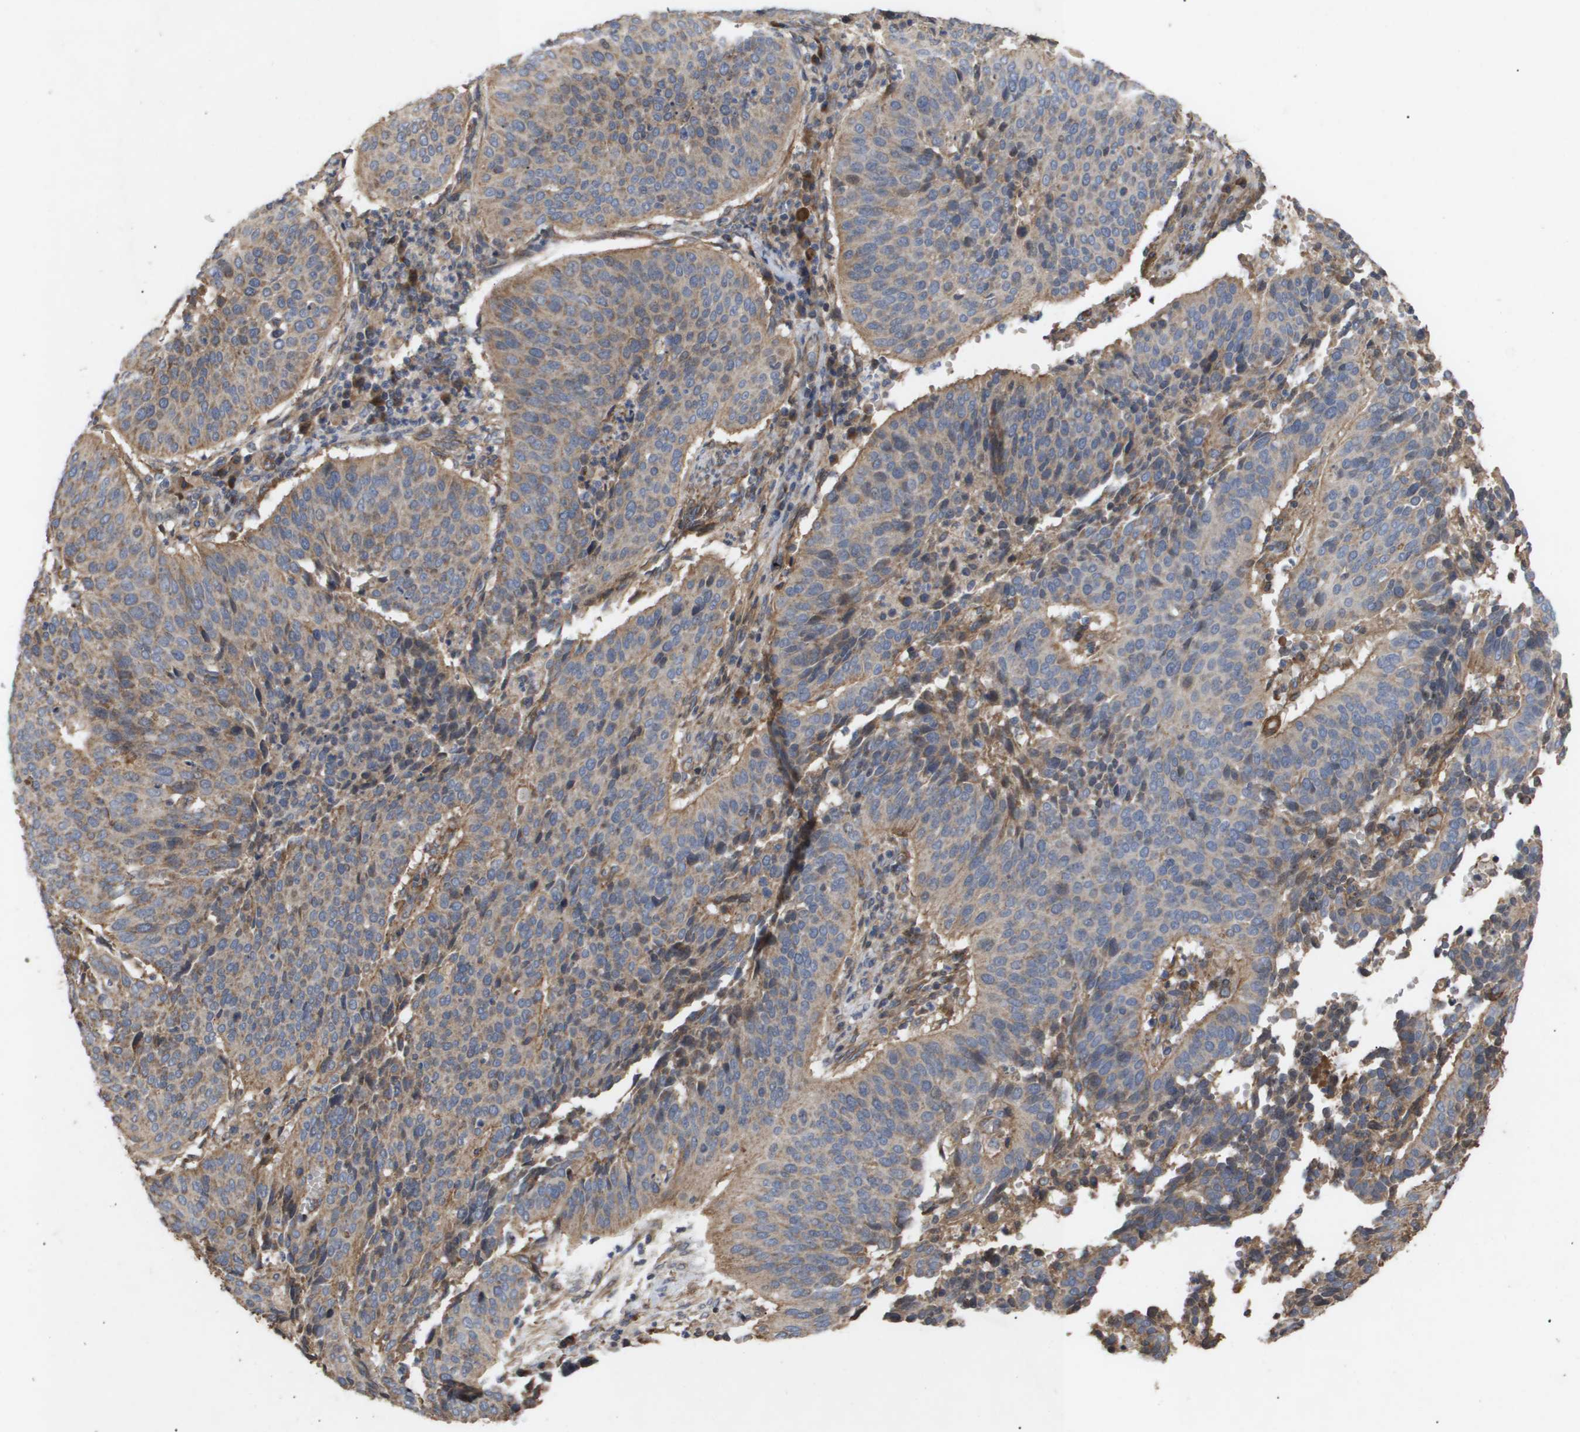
{"staining": {"intensity": "weak", "quantity": ">75%", "location": "cytoplasmic/membranous"}, "tissue": "cervical cancer", "cell_type": "Tumor cells", "image_type": "cancer", "snomed": [{"axis": "morphology", "description": "Normal tissue, NOS"}, {"axis": "morphology", "description": "Squamous cell carcinoma, NOS"}, {"axis": "topography", "description": "Cervix"}], "caption": "This is an image of IHC staining of cervical cancer (squamous cell carcinoma), which shows weak staining in the cytoplasmic/membranous of tumor cells.", "gene": "TNS1", "patient": {"sex": "female", "age": 39}}